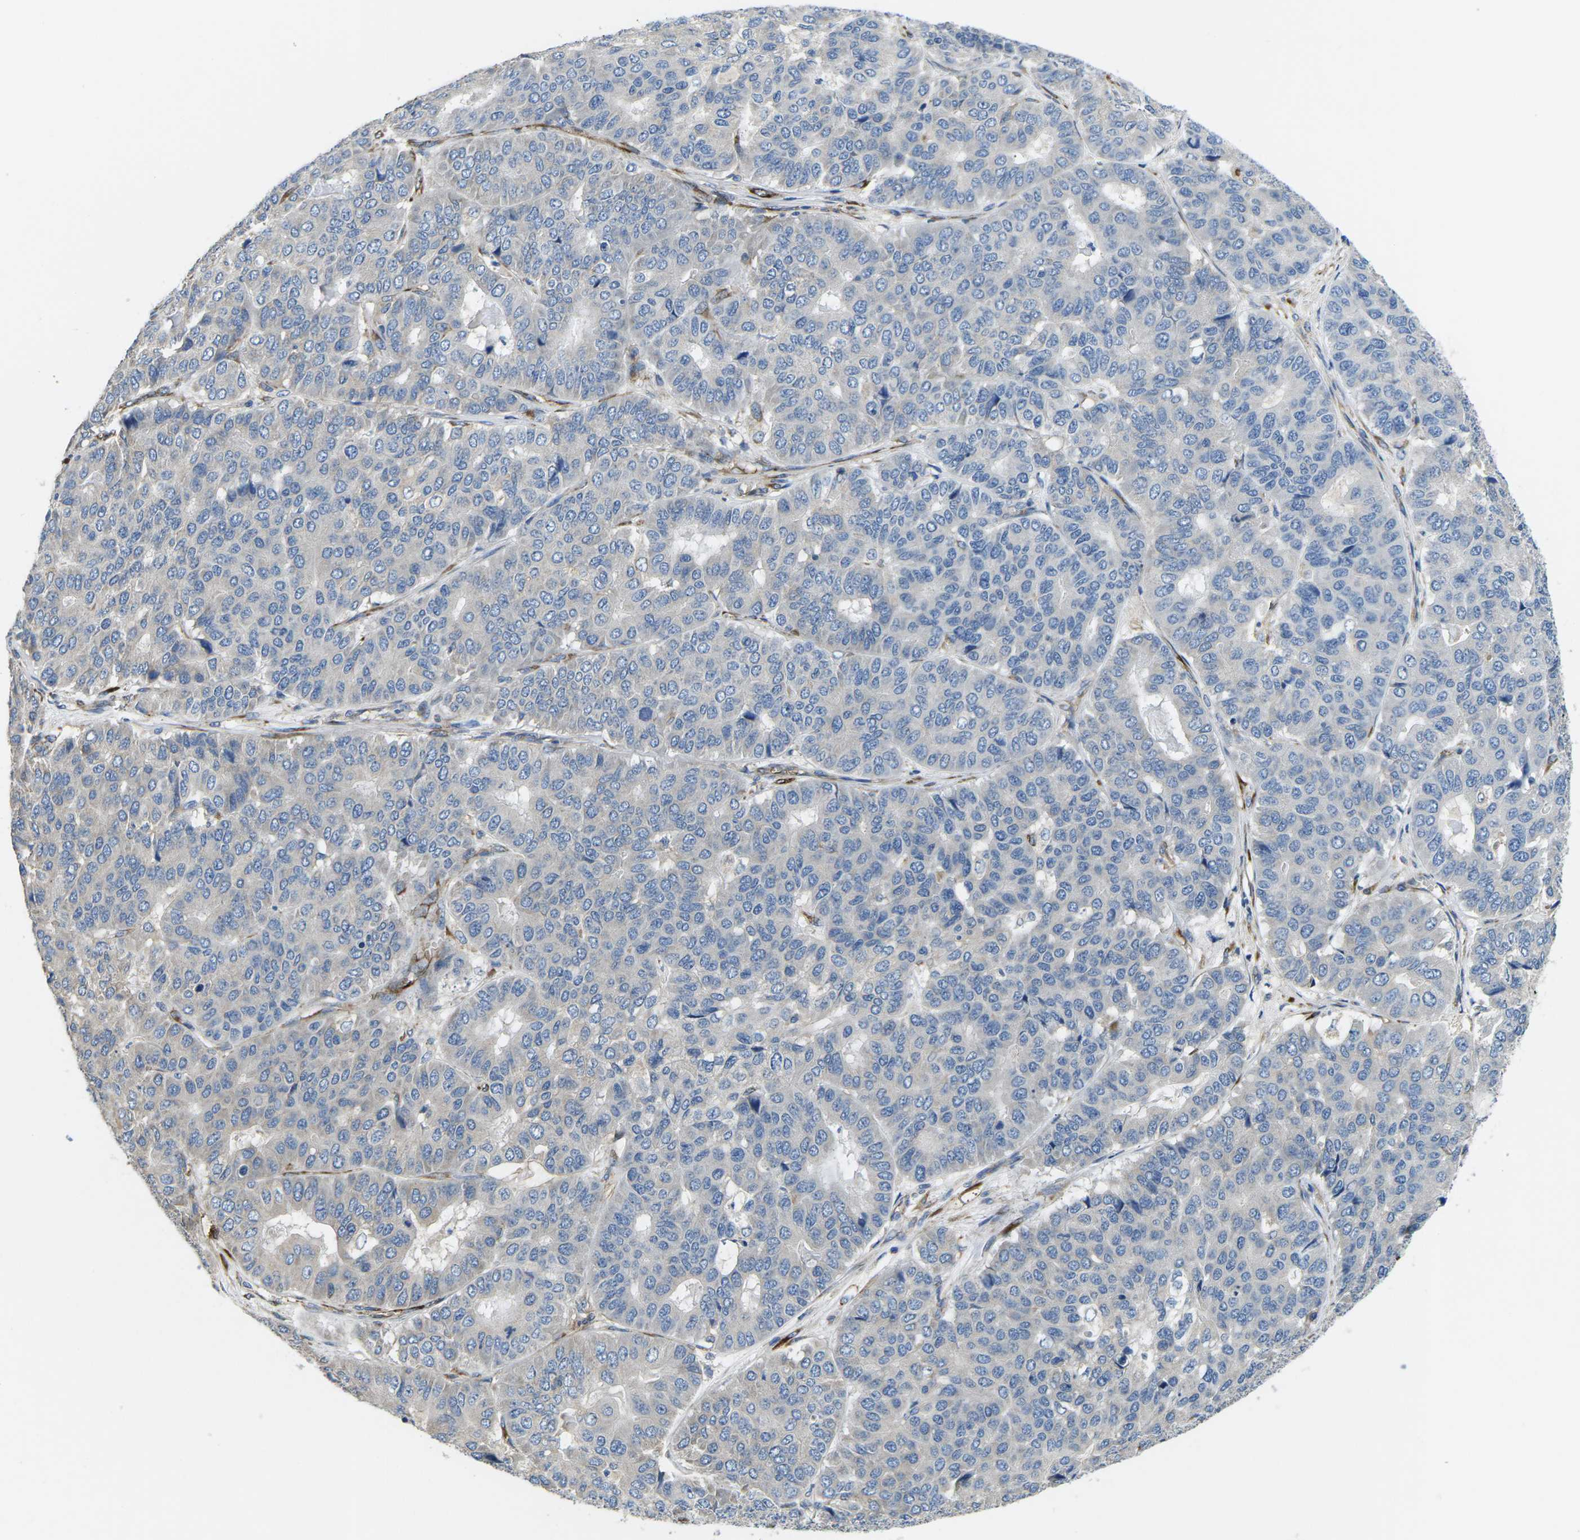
{"staining": {"intensity": "negative", "quantity": "none", "location": "none"}, "tissue": "pancreatic cancer", "cell_type": "Tumor cells", "image_type": "cancer", "snomed": [{"axis": "morphology", "description": "Adenocarcinoma, NOS"}, {"axis": "topography", "description": "Pancreas"}], "caption": "Tumor cells show no significant protein expression in pancreatic cancer.", "gene": "PDZD8", "patient": {"sex": "male", "age": 50}}